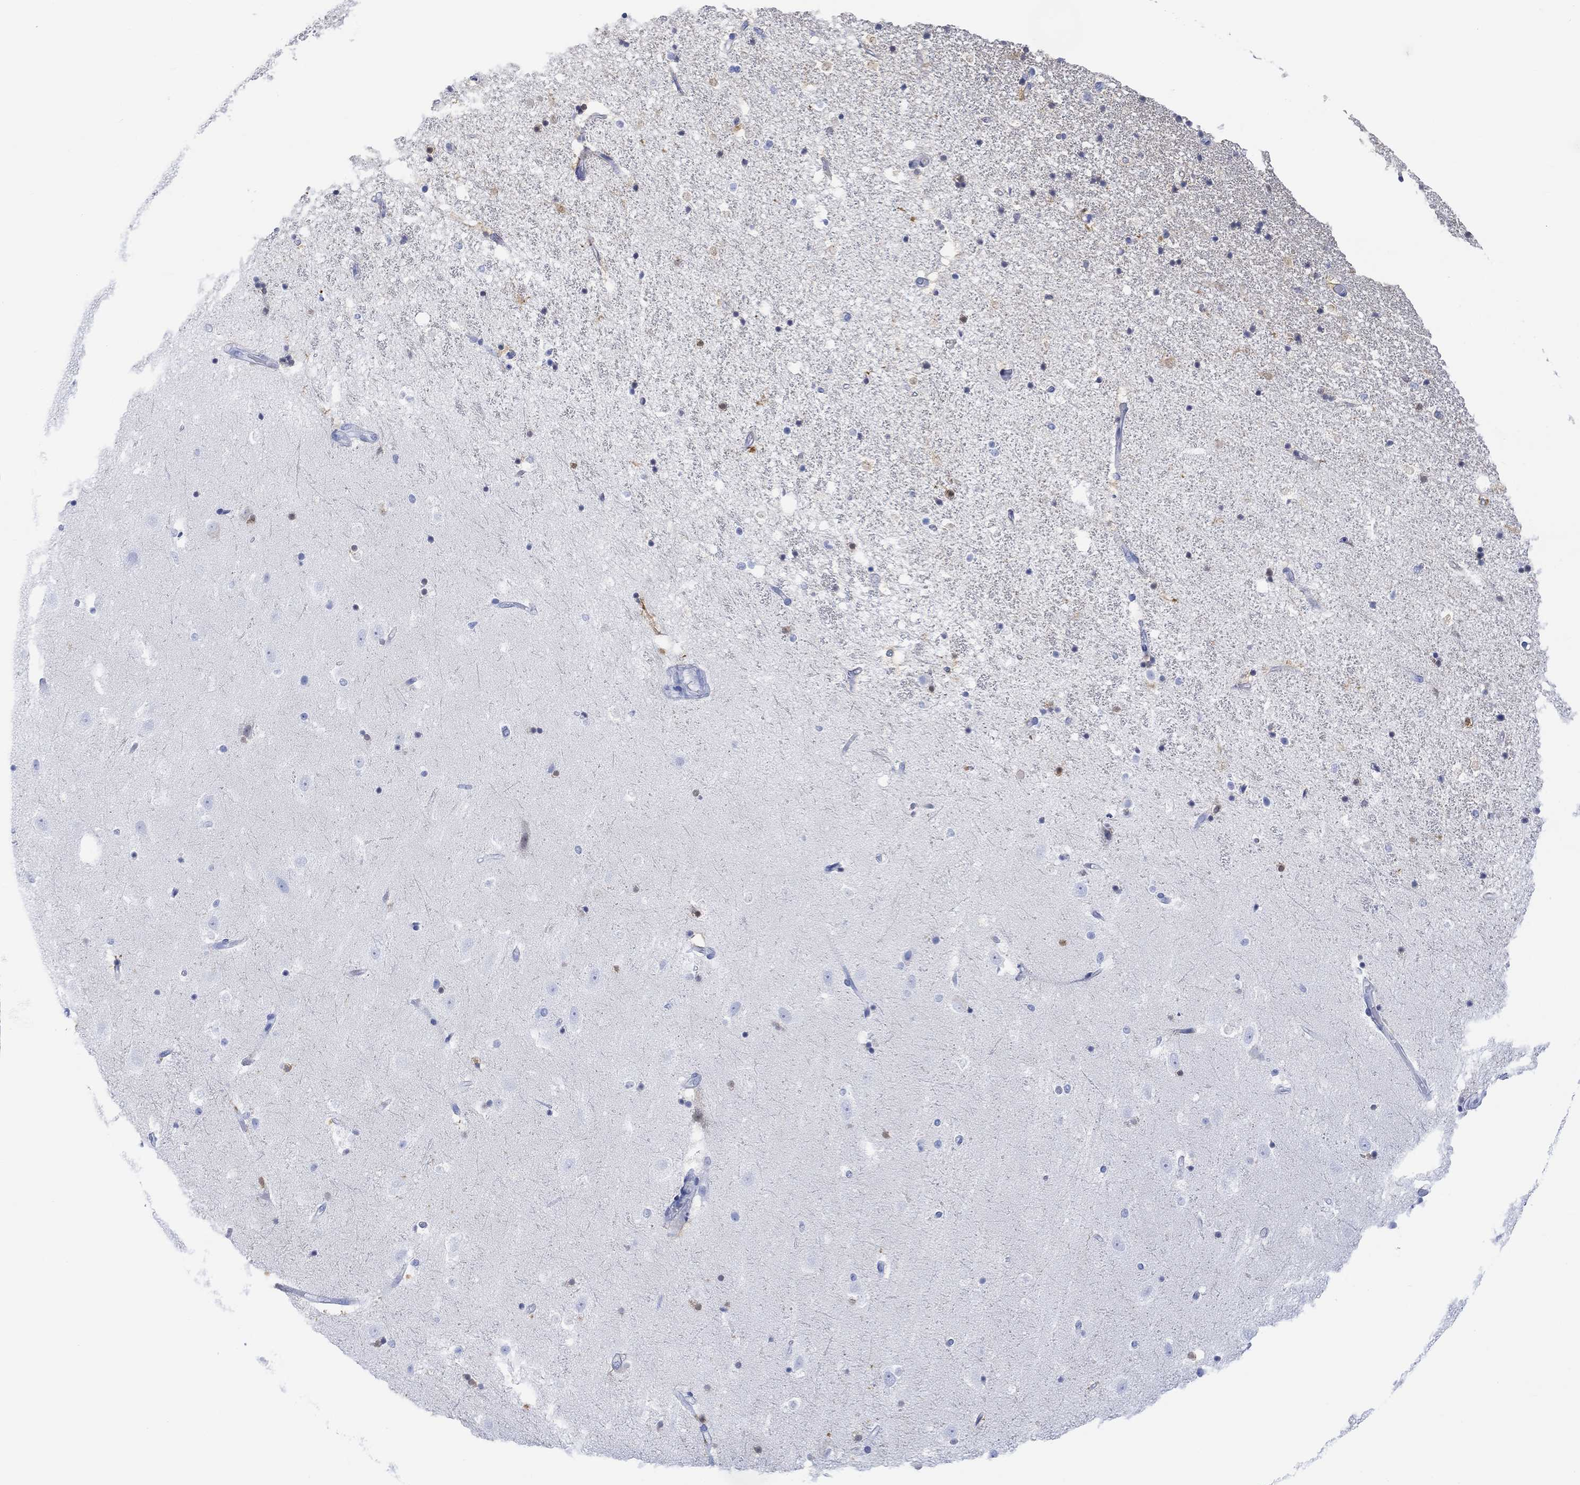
{"staining": {"intensity": "weak", "quantity": "25%-75%", "location": "nuclear"}, "tissue": "hippocampus", "cell_type": "Glial cells", "image_type": "normal", "snomed": [{"axis": "morphology", "description": "Normal tissue, NOS"}, {"axis": "topography", "description": "Hippocampus"}], "caption": "Protein staining of benign hippocampus exhibits weak nuclear staining in about 25%-75% of glial cells.", "gene": "TPPP3", "patient": {"sex": "male", "age": 49}}